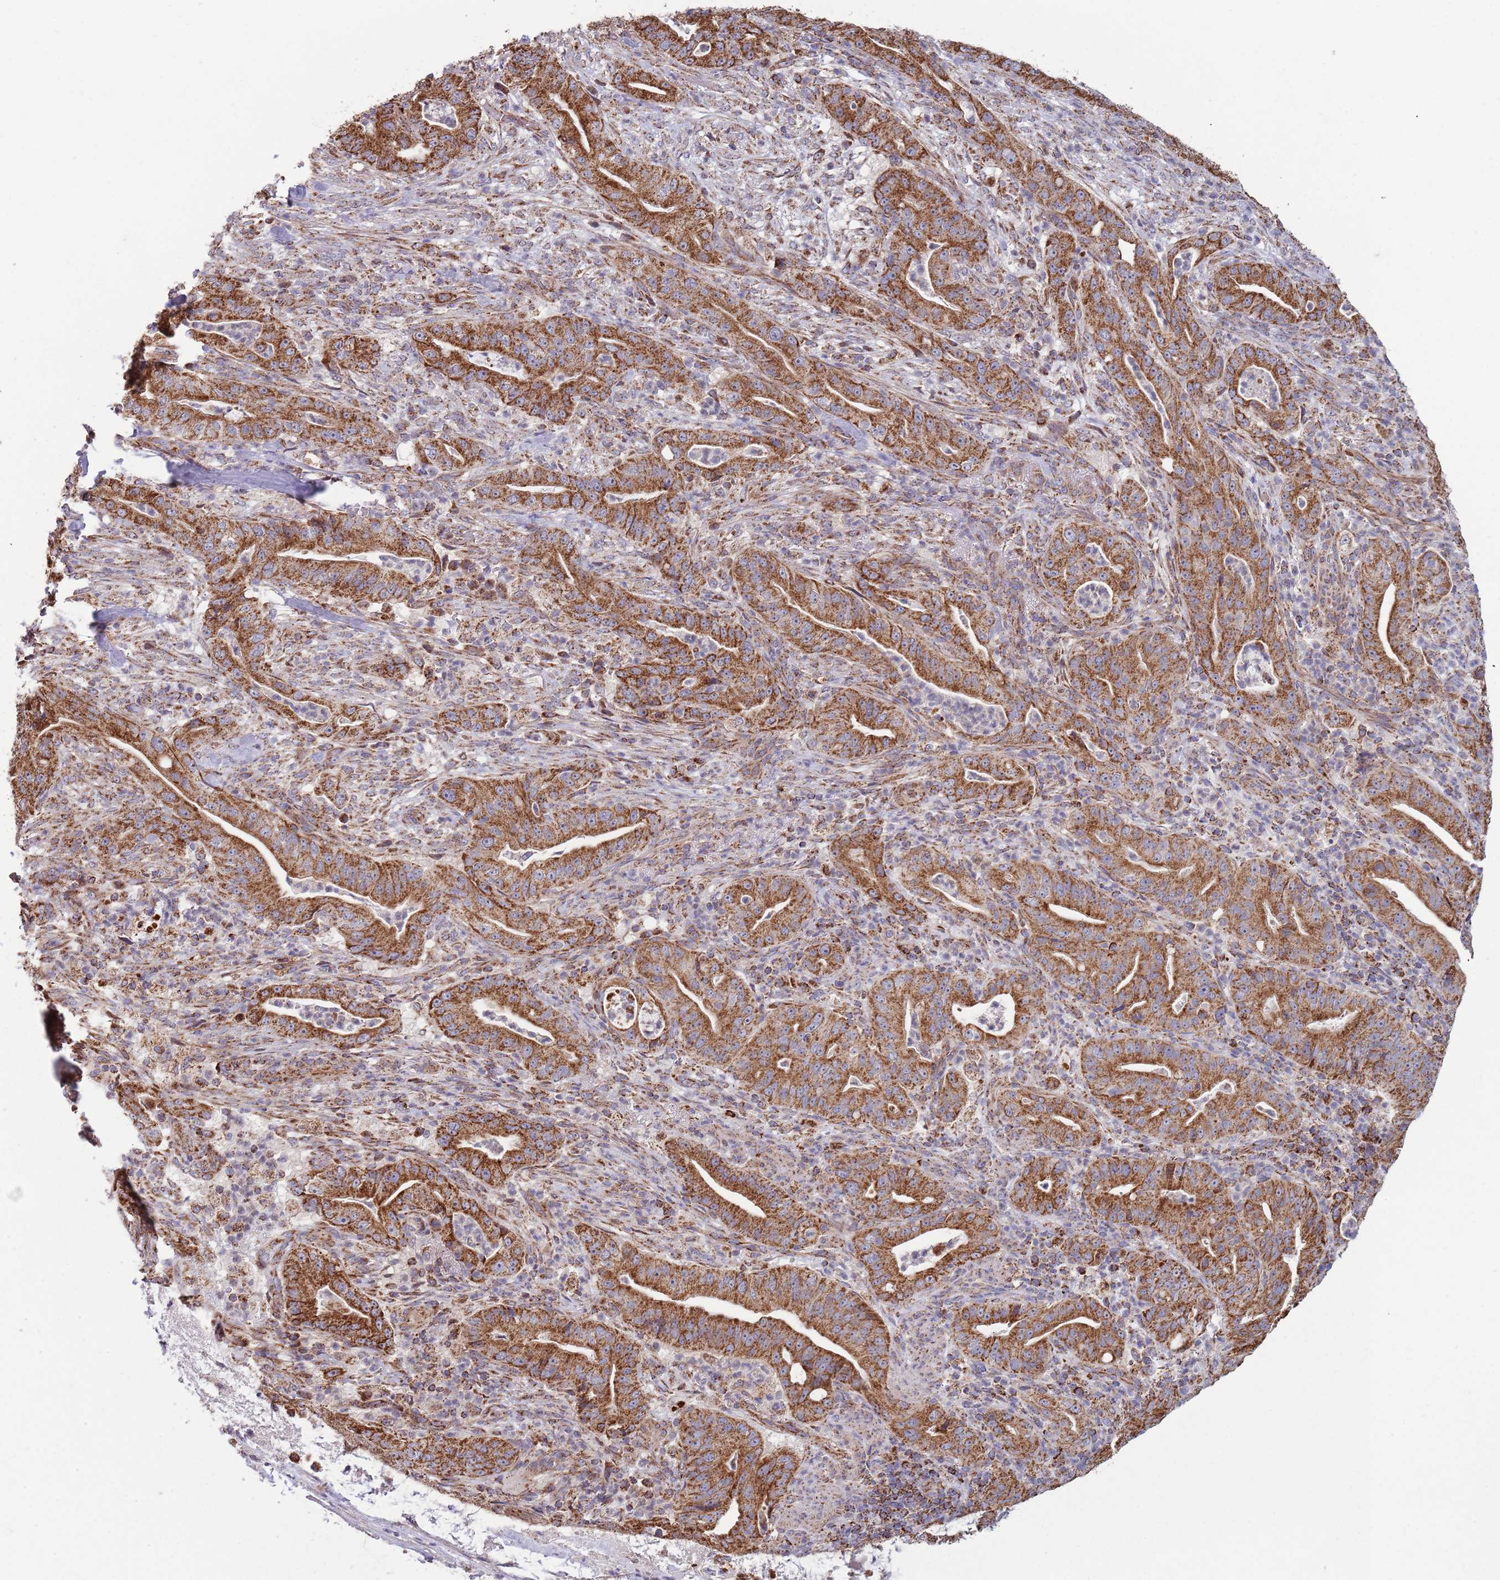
{"staining": {"intensity": "strong", "quantity": ">75%", "location": "cytoplasmic/membranous"}, "tissue": "pancreatic cancer", "cell_type": "Tumor cells", "image_type": "cancer", "snomed": [{"axis": "morphology", "description": "Adenocarcinoma, NOS"}, {"axis": "topography", "description": "Pancreas"}], "caption": "IHC micrograph of pancreatic adenocarcinoma stained for a protein (brown), which demonstrates high levels of strong cytoplasmic/membranous expression in approximately >75% of tumor cells.", "gene": "VPS16", "patient": {"sex": "male", "age": 71}}